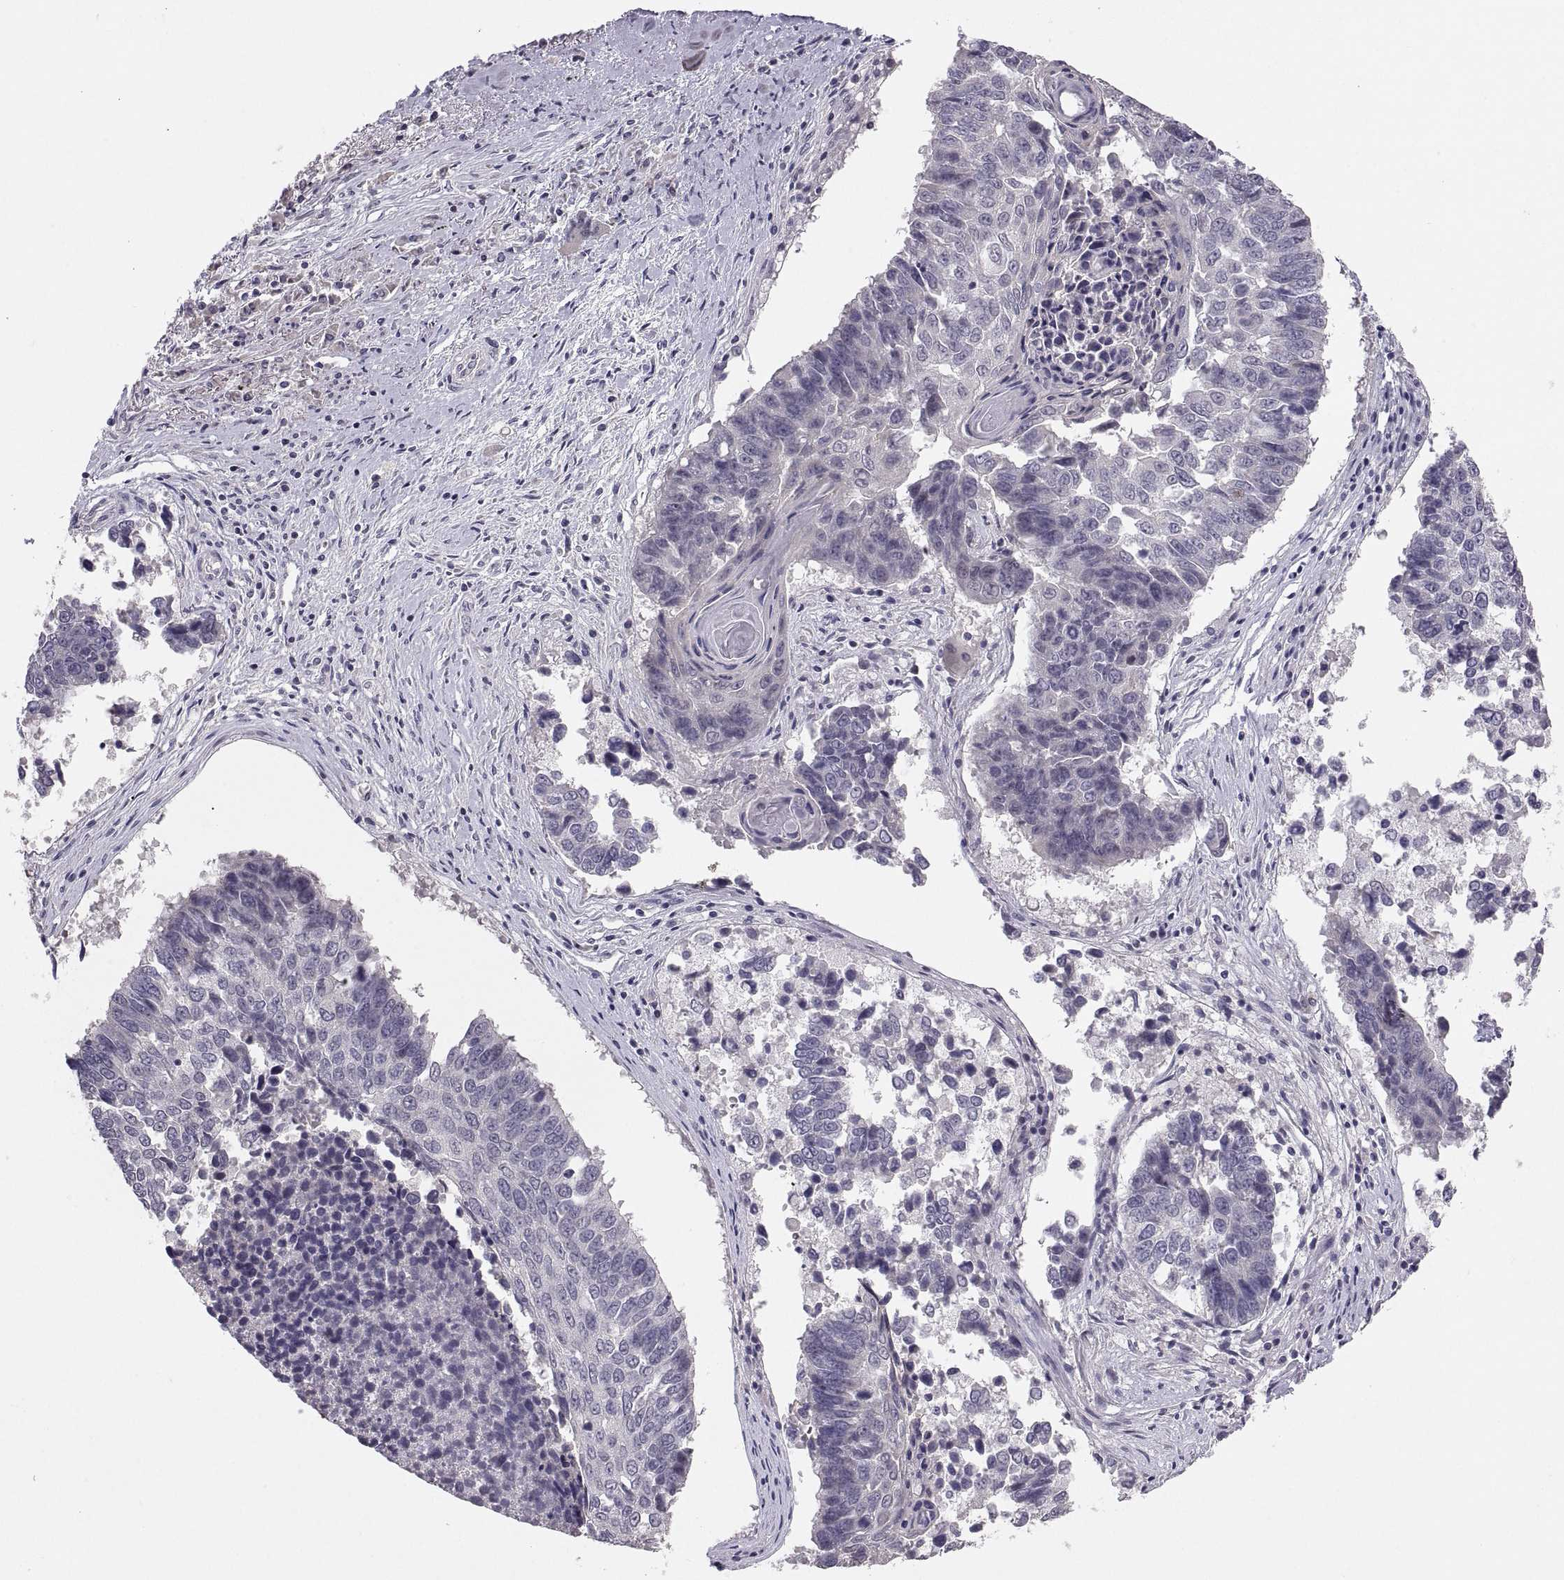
{"staining": {"intensity": "negative", "quantity": "none", "location": "none"}, "tissue": "lung cancer", "cell_type": "Tumor cells", "image_type": "cancer", "snomed": [{"axis": "morphology", "description": "Squamous cell carcinoma, NOS"}, {"axis": "topography", "description": "Lung"}], "caption": "DAB immunohistochemical staining of human lung cancer (squamous cell carcinoma) exhibits no significant staining in tumor cells.", "gene": "PAX2", "patient": {"sex": "male", "age": 73}}